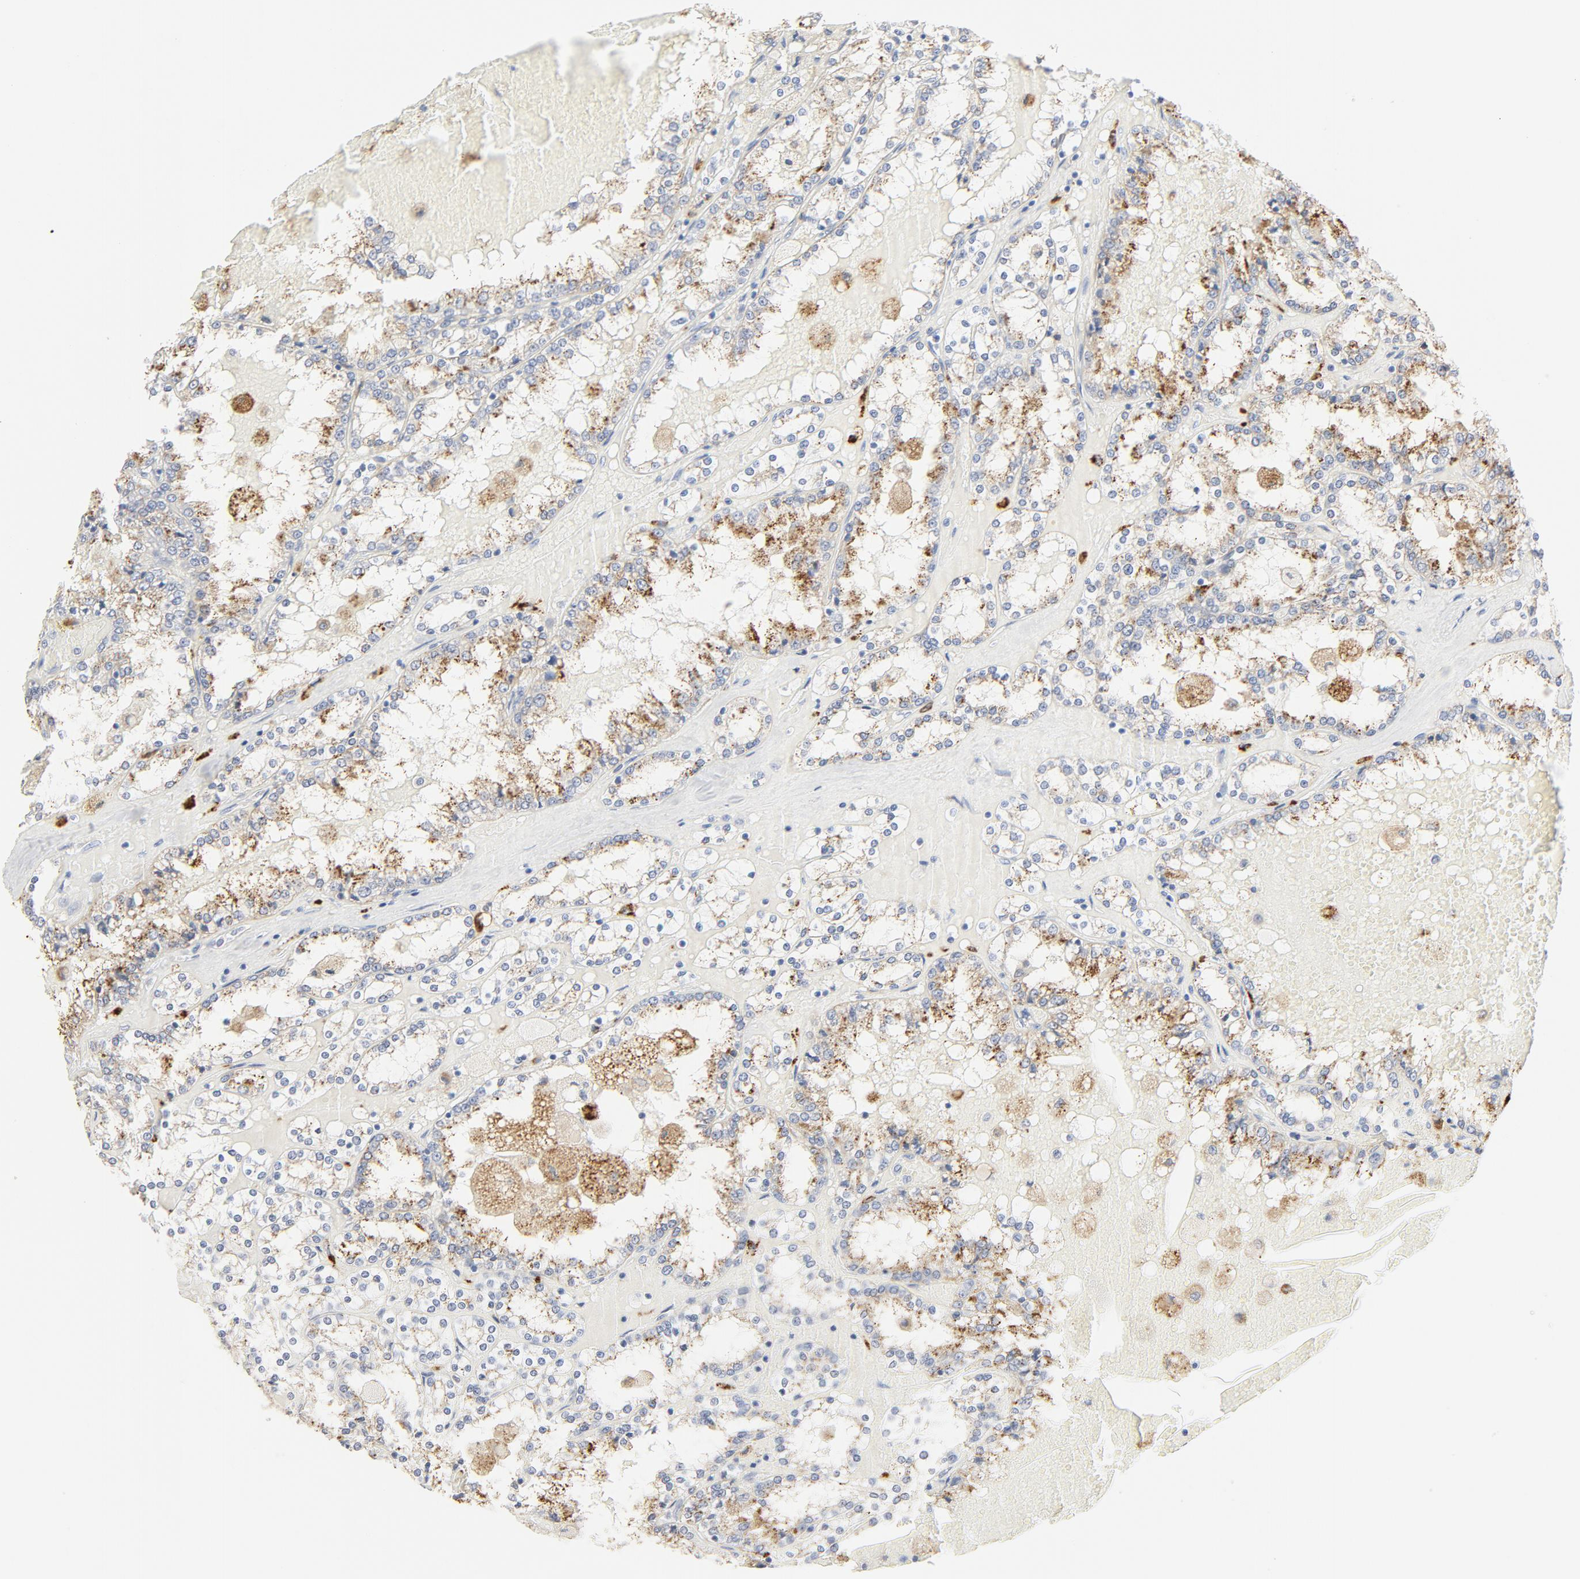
{"staining": {"intensity": "strong", "quantity": "25%-75%", "location": "cytoplasmic/membranous"}, "tissue": "renal cancer", "cell_type": "Tumor cells", "image_type": "cancer", "snomed": [{"axis": "morphology", "description": "Adenocarcinoma, NOS"}, {"axis": "topography", "description": "Kidney"}], "caption": "An IHC micrograph of neoplastic tissue is shown. Protein staining in brown highlights strong cytoplasmic/membranous positivity in adenocarcinoma (renal) within tumor cells.", "gene": "MAGEB17", "patient": {"sex": "female", "age": 56}}